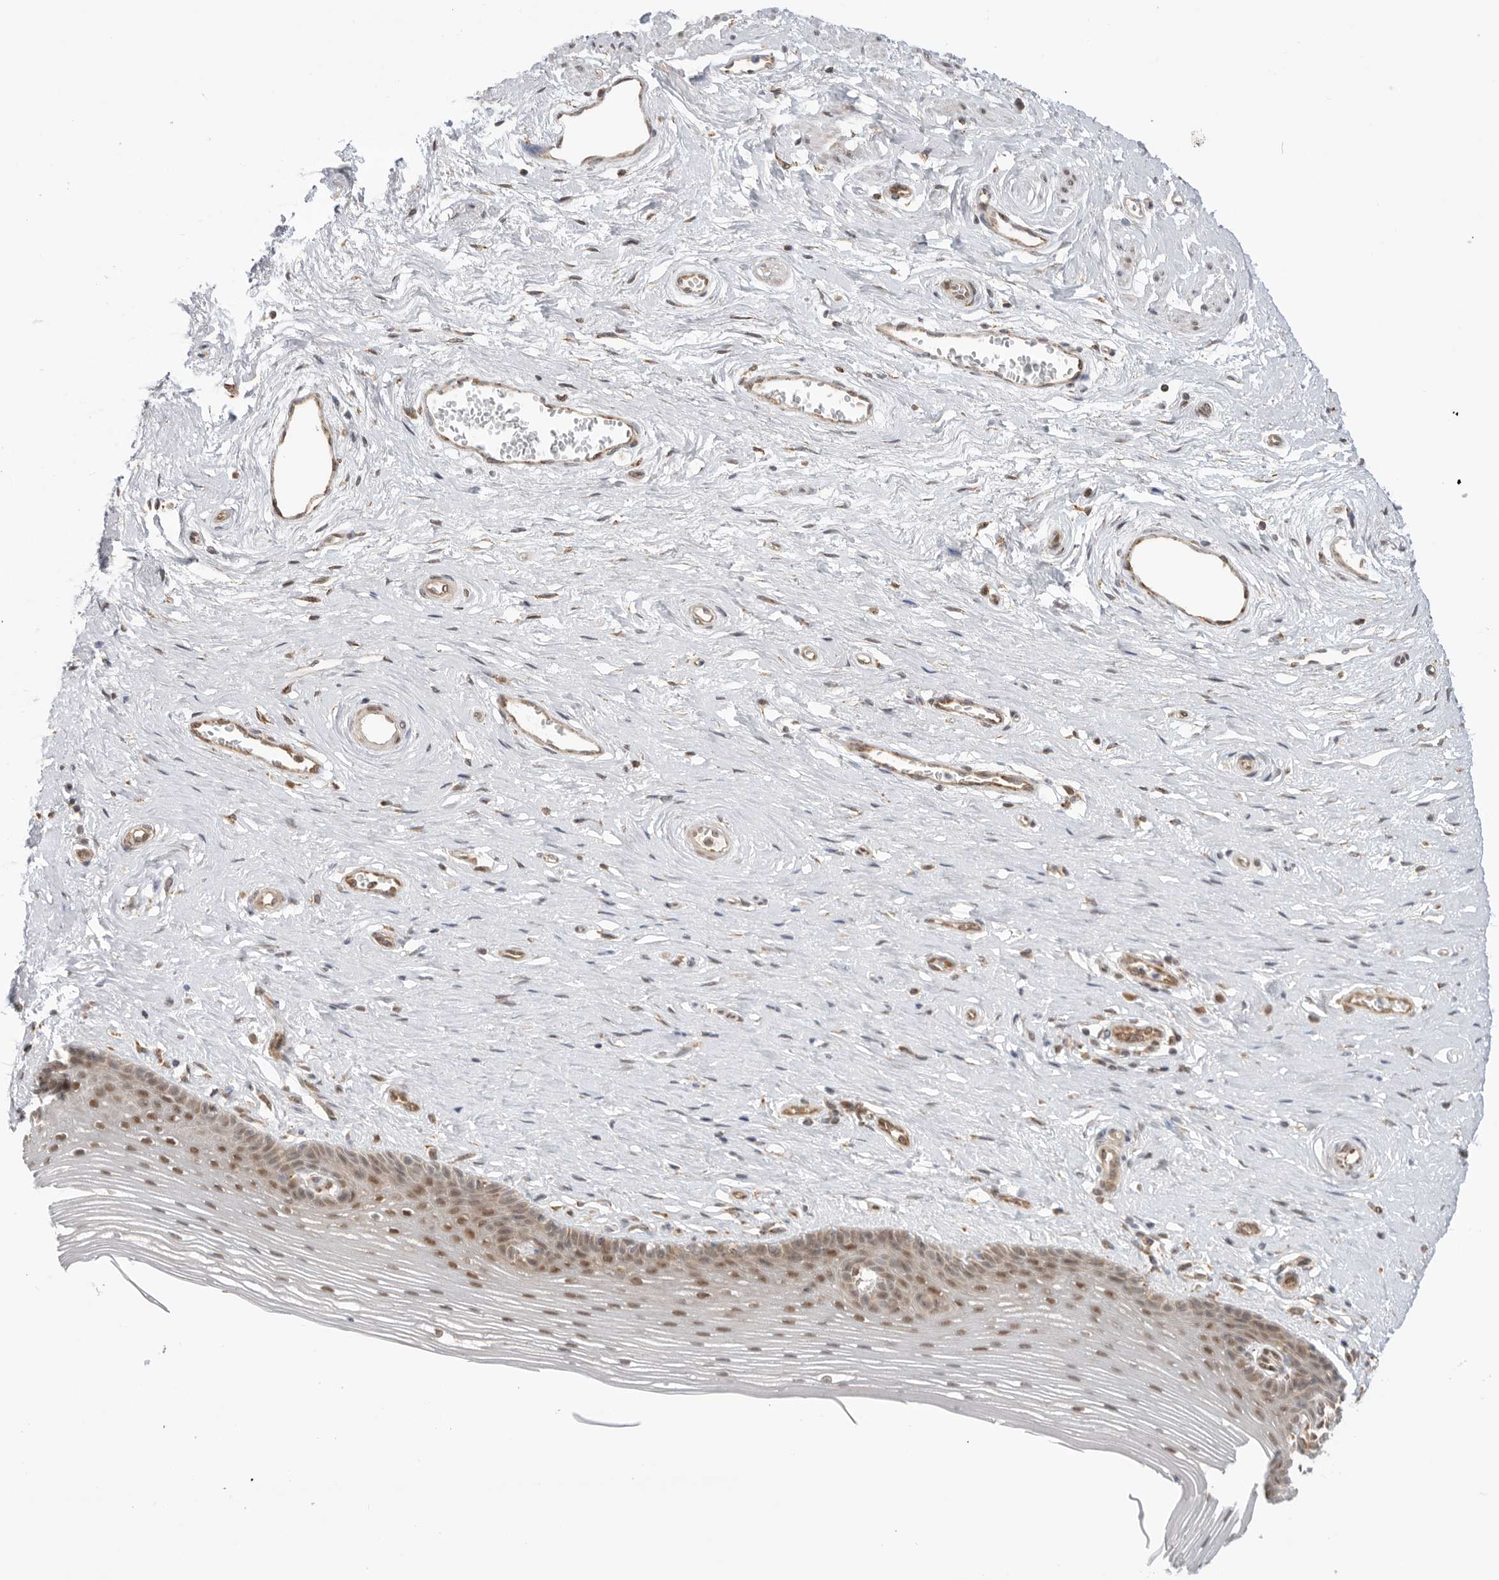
{"staining": {"intensity": "moderate", "quantity": "25%-75%", "location": "nuclear"}, "tissue": "vagina", "cell_type": "Squamous epithelial cells", "image_type": "normal", "snomed": [{"axis": "morphology", "description": "Normal tissue, NOS"}, {"axis": "topography", "description": "Vagina"}], "caption": "Squamous epithelial cells reveal medium levels of moderate nuclear staining in about 25%-75% of cells in normal vagina.", "gene": "DCAF8", "patient": {"sex": "female", "age": 46}}